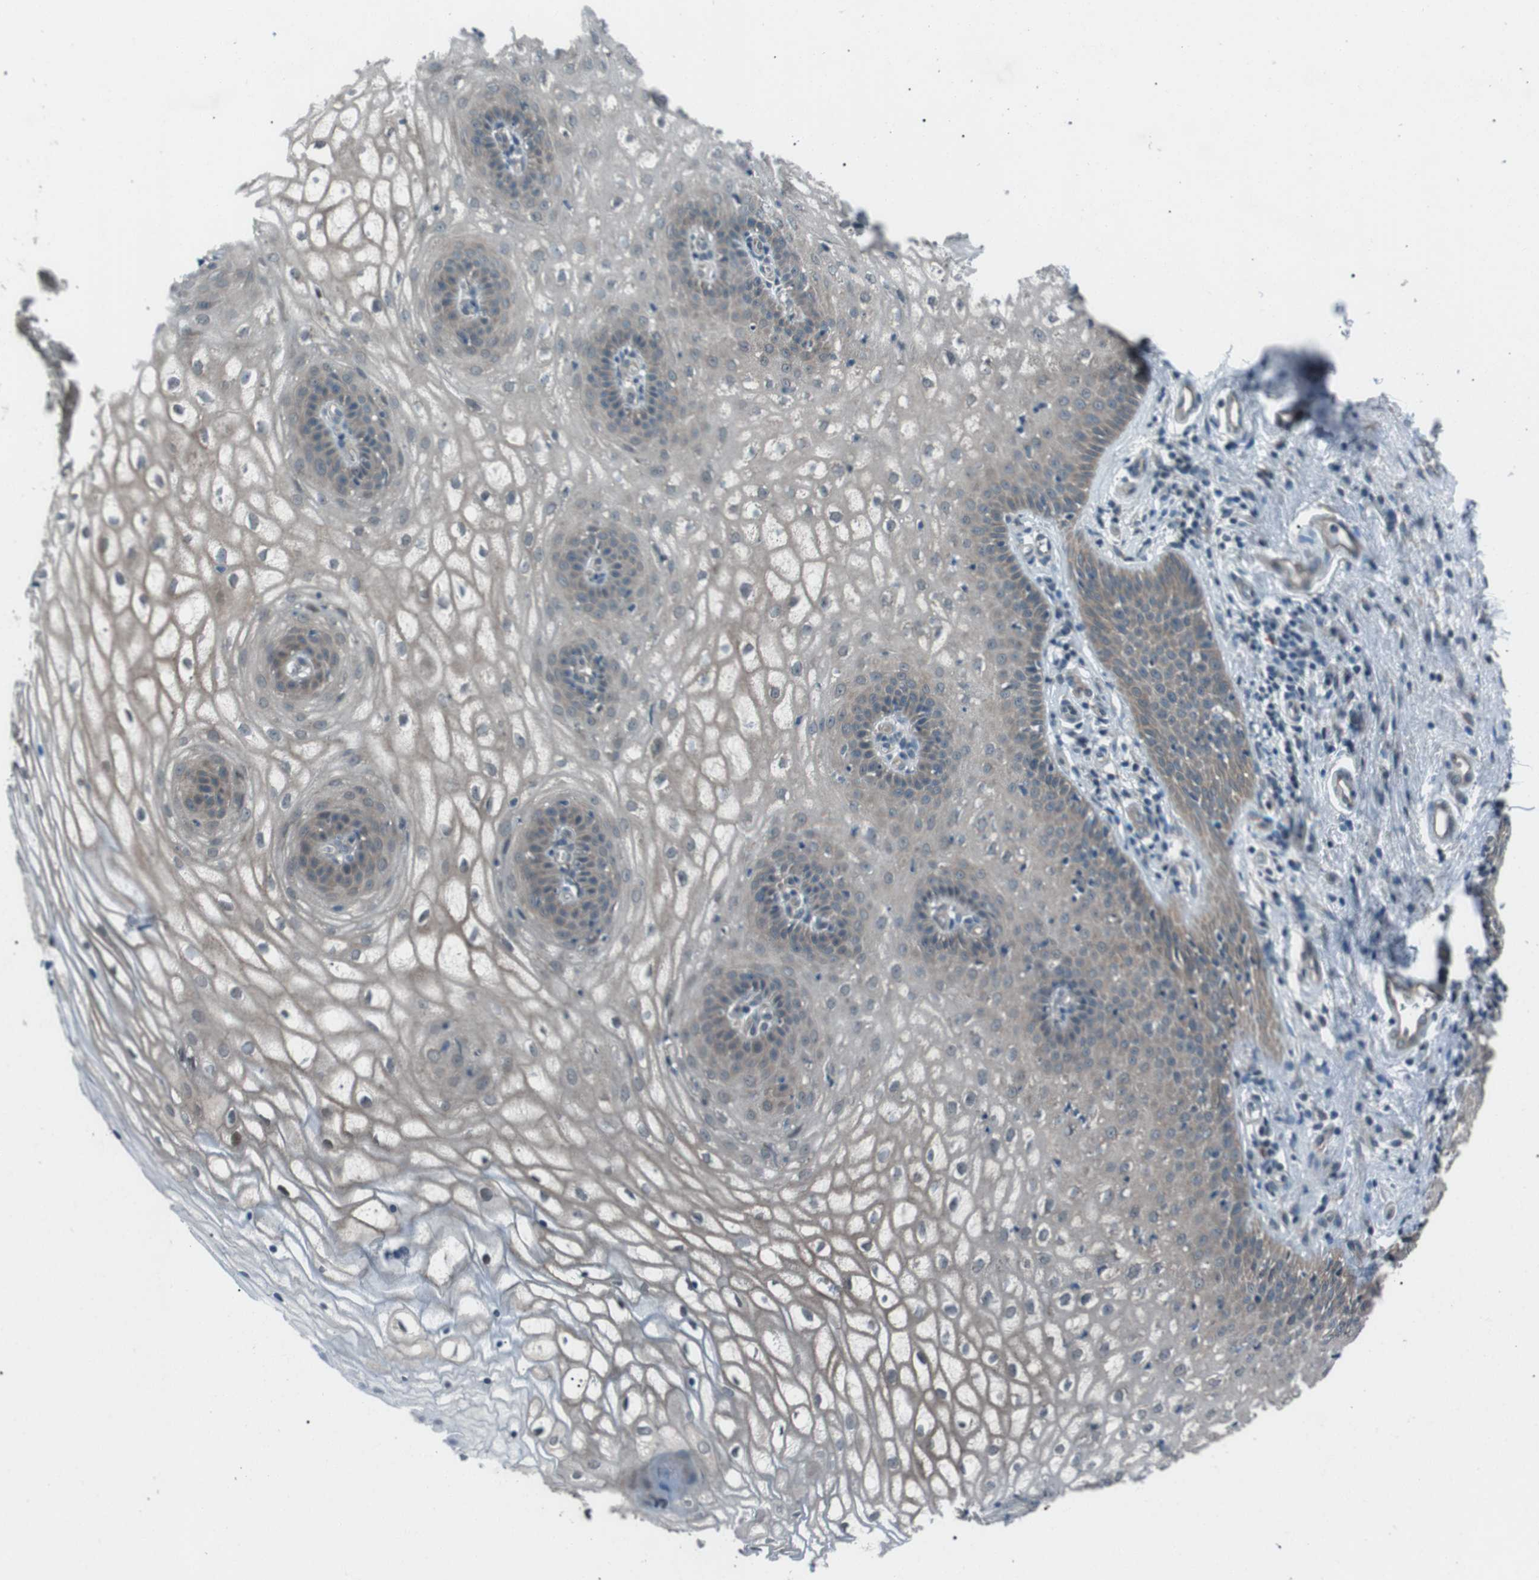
{"staining": {"intensity": "weak", "quantity": "25%-75%", "location": "cytoplasmic/membranous"}, "tissue": "vagina", "cell_type": "Squamous epithelial cells", "image_type": "normal", "snomed": [{"axis": "morphology", "description": "Normal tissue, NOS"}, {"axis": "topography", "description": "Vagina"}], "caption": "A brown stain labels weak cytoplasmic/membranous expression of a protein in squamous epithelial cells of benign human vagina. The protein is shown in brown color, while the nuclei are stained blue.", "gene": "LRIG2", "patient": {"sex": "female", "age": 34}}